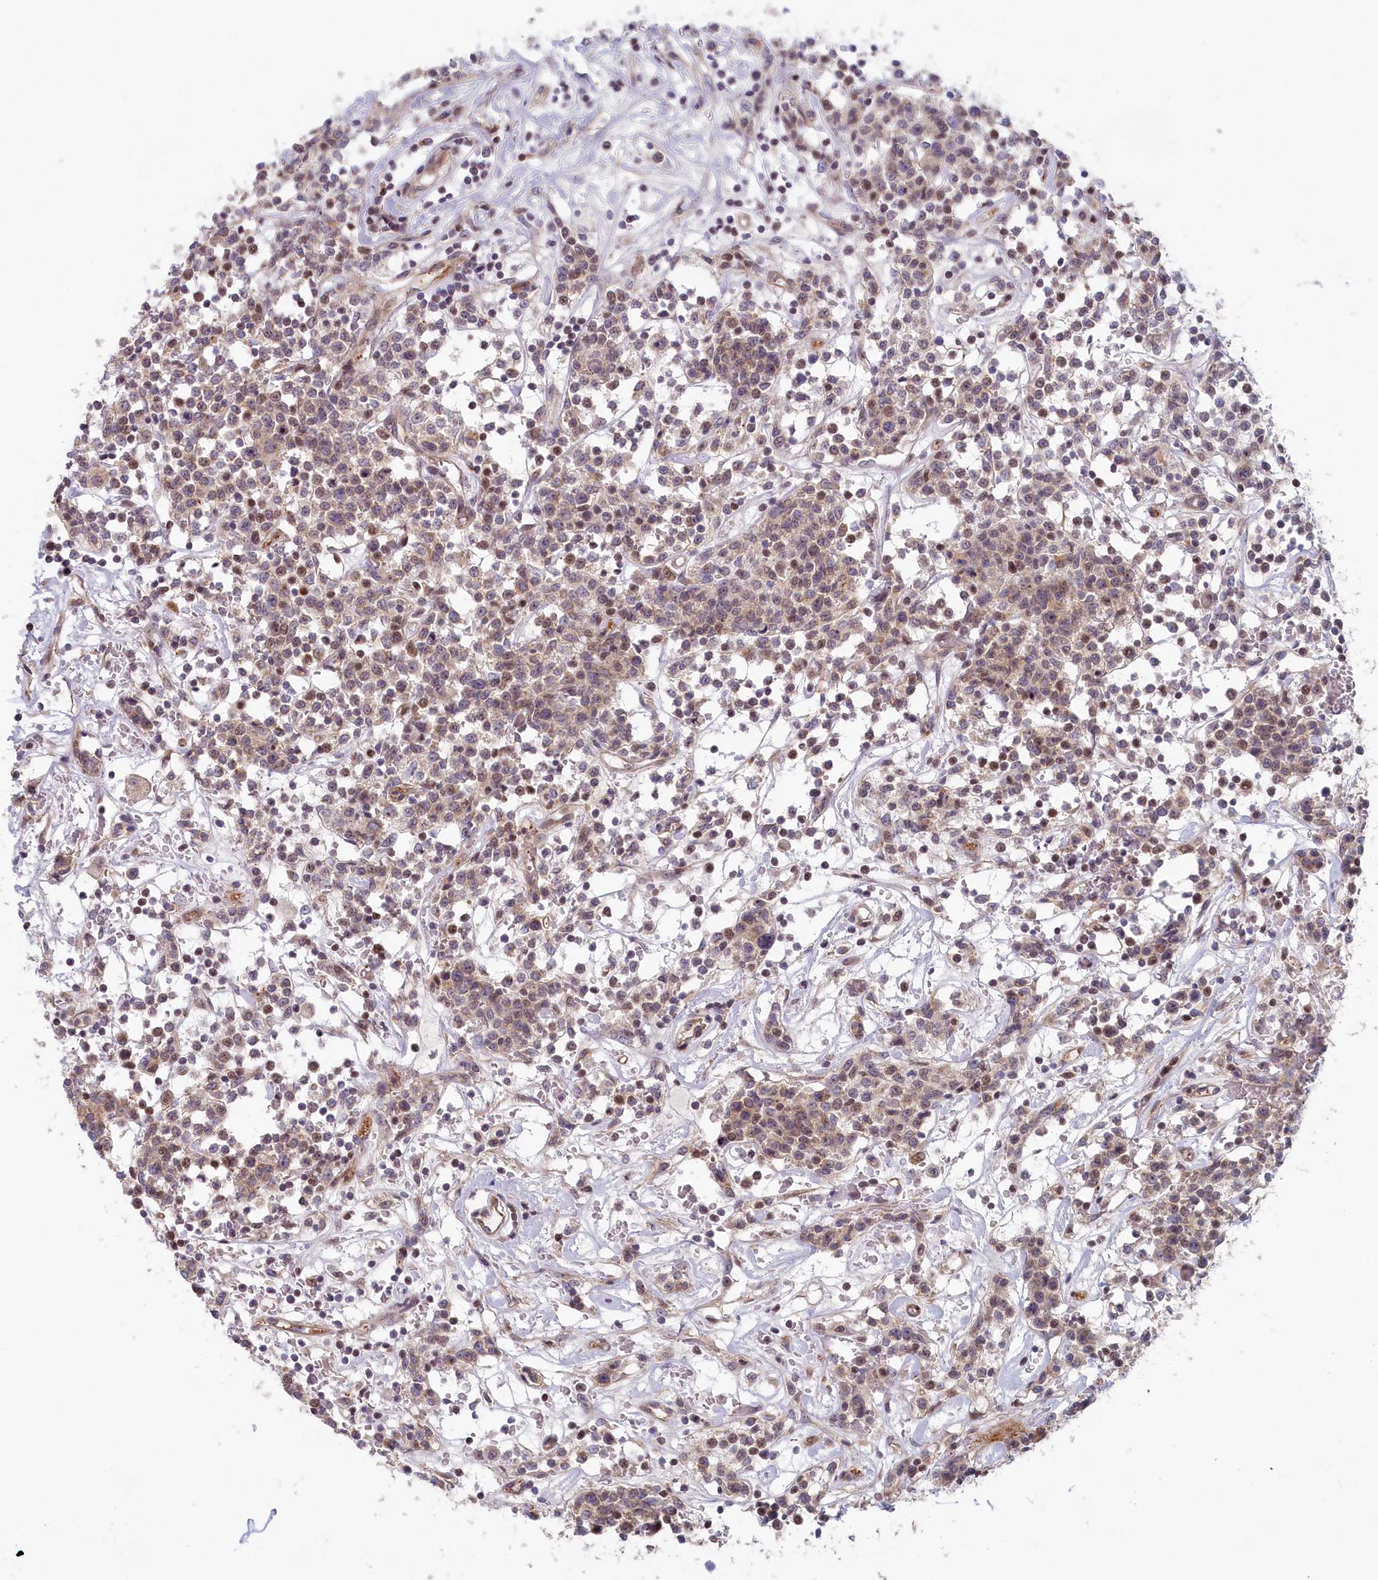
{"staining": {"intensity": "weak", "quantity": ">75%", "location": "cytoplasmic/membranous,nuclear"}, "tissue": "lymphoma", "cell_type": "Tumor cells", "image_type": "cancer", "snomed": [{"axis": "morphology", "description": "Malignant lymphoma, non-Hodgkin's type, Low grade"}, {"axis": "topography", "description": "Small intestine"}], "caption": "This micrograph demonstrates immunohistochemistry (IHC) staining of human lymphoma, with low weak cytoplasmic/membranous and nuclear expression in approximately >75% of tumor cells.", "gene": "INTS4", "patient": {"sex": "female", "age": 59}}